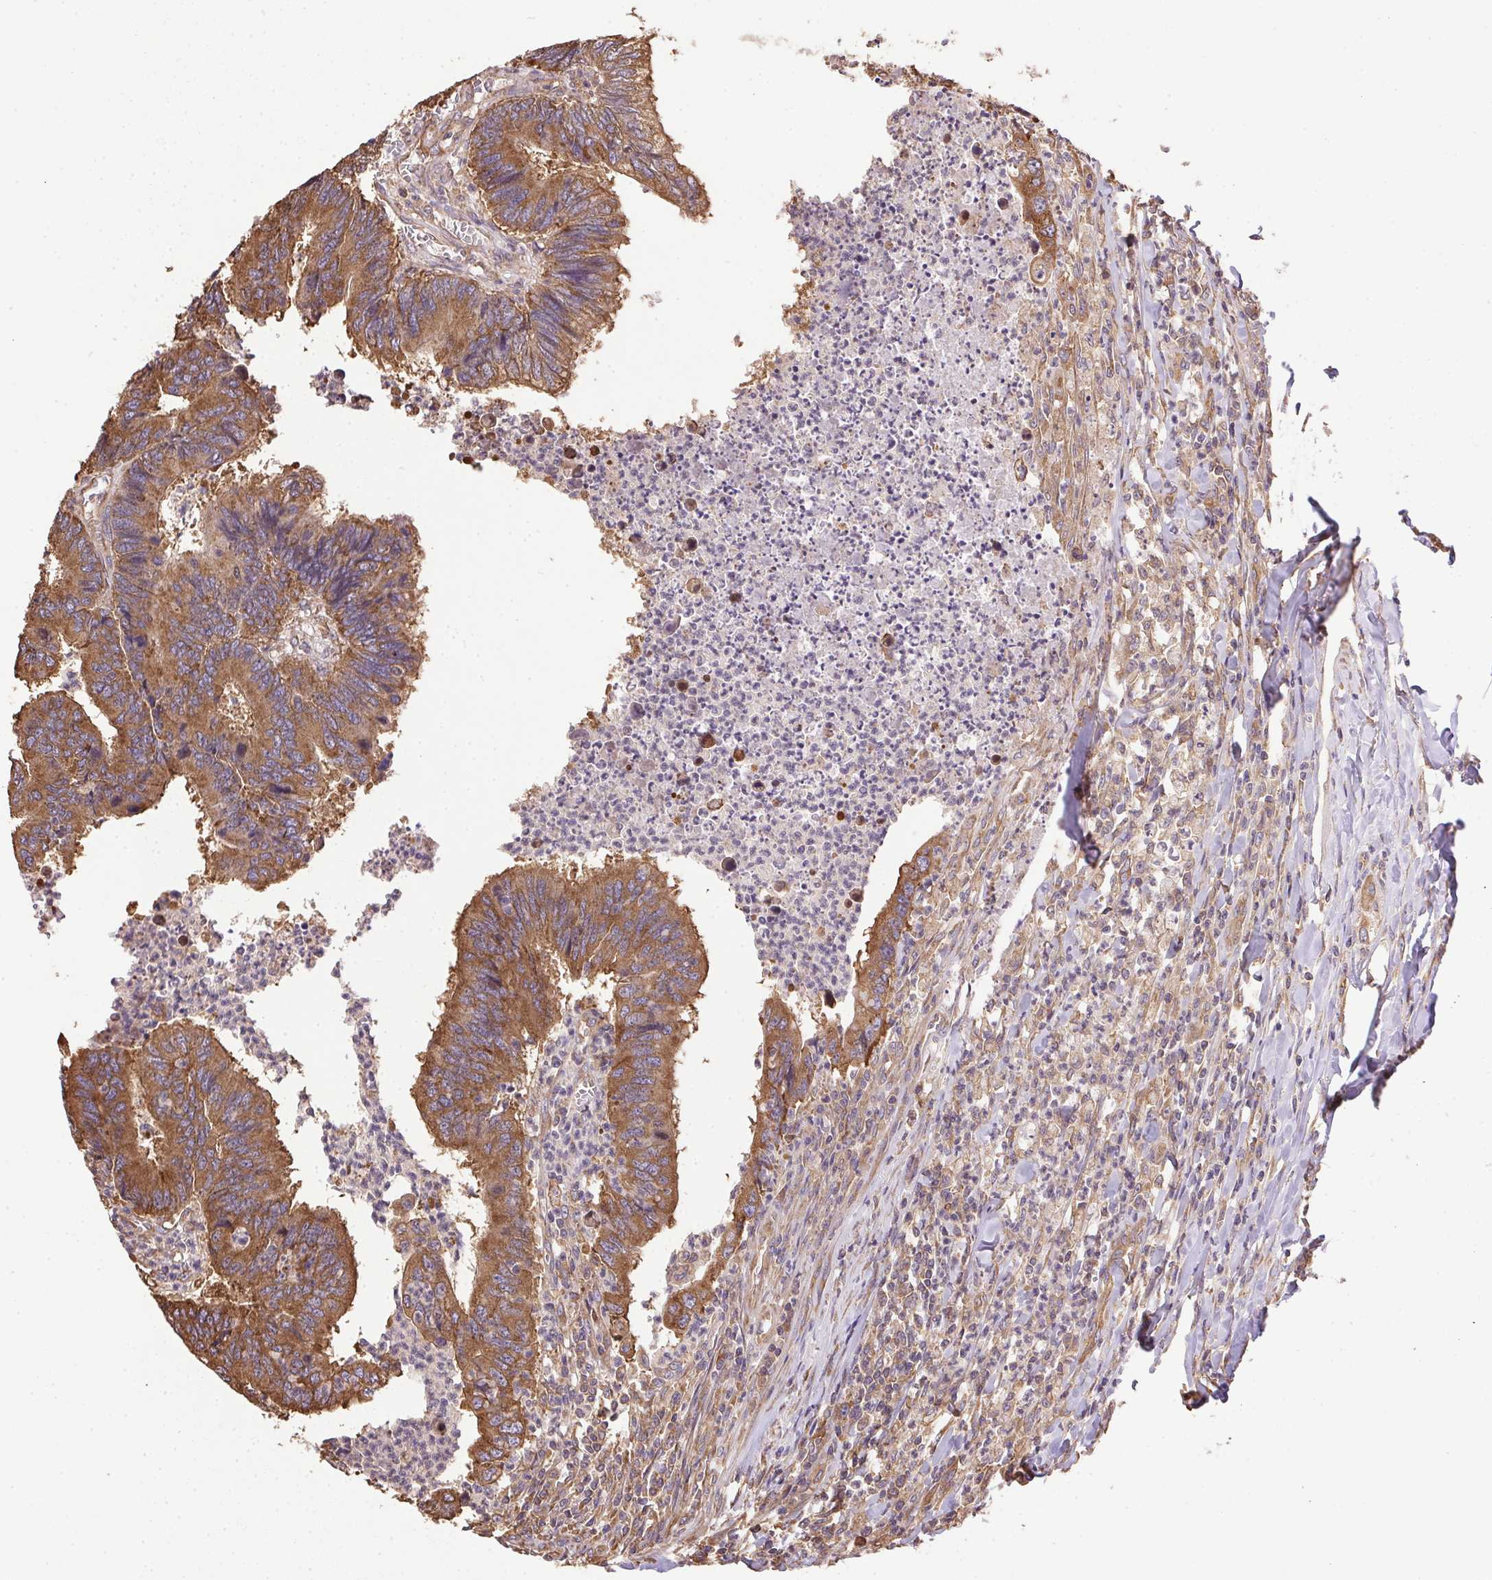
{"staining": {"intensity": "strong", "quantity": ">75%", "location": "cytoplasmic/membranous"}, "tissue": "colorectal cancer", "cell_type": "Tumor cells", "image_type": "cancer", "snomed": [{"axis": "morphology", "description": "Adenocarcinoma, NOS"}, {"axis": "topography", "description": "Colon"}], "caption": "Immunohistochemistry (IHC) photomicrograph of neoplastic tissue: colorectal cancer stained using immunohistochemistry (IHC) displays high levels of strong protein expression localized specifically in the cytoplasmic/membranous of tumor cells, appearing as a cytoplasmic/membranous brown color.", "gene": "EIF2S1", "patient": {"sex": "female", "age": 67}}